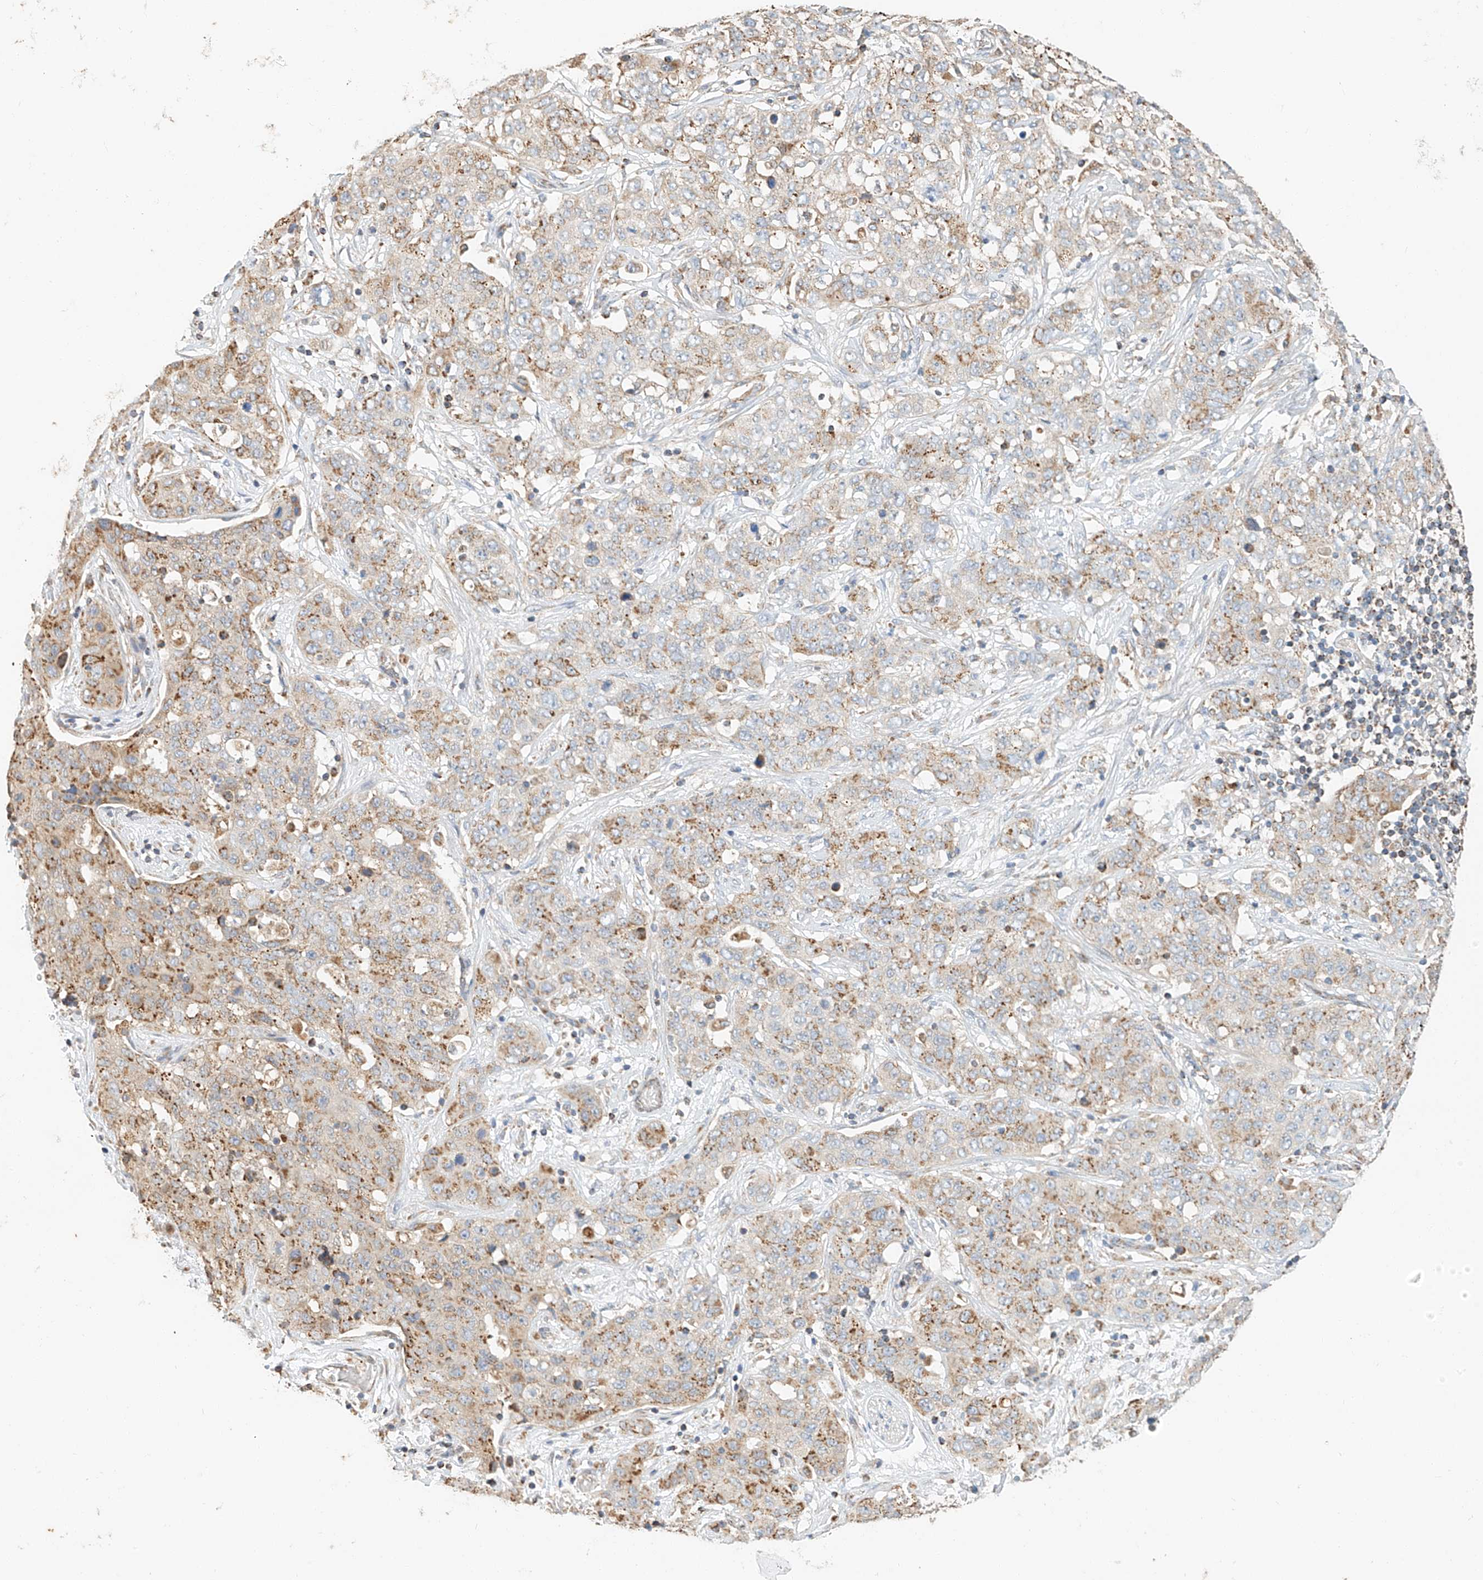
{"staining": {"intensity": "moderate", "quantity": "25%-75%", "location": "cytoplasmic/membranous"}, "tissue": "stomach cancer", "cell_type": "Tumor cells", "image_type": "cancer", "snomed": [{"axis": "morphology", "description": "Normal tissue, NOS"}, {"axis": "morphology", "description": "Adenocarcinoma, NOS"}, {"axis": "topography", "description": "Lymph node"}, {"axis": "topography", "description": "Stomach"}], "caption": "DAB (3,3'-diaminobenzidine) immunohistochemical staining of human stomach cancer (adenocarcinoma) shows moderate cytoplasmic/membranous protein expression in approximately 25%-75% of tumor cells.", "gene": "YIPF7", "patient": {"sex": "male", "age": 48}}